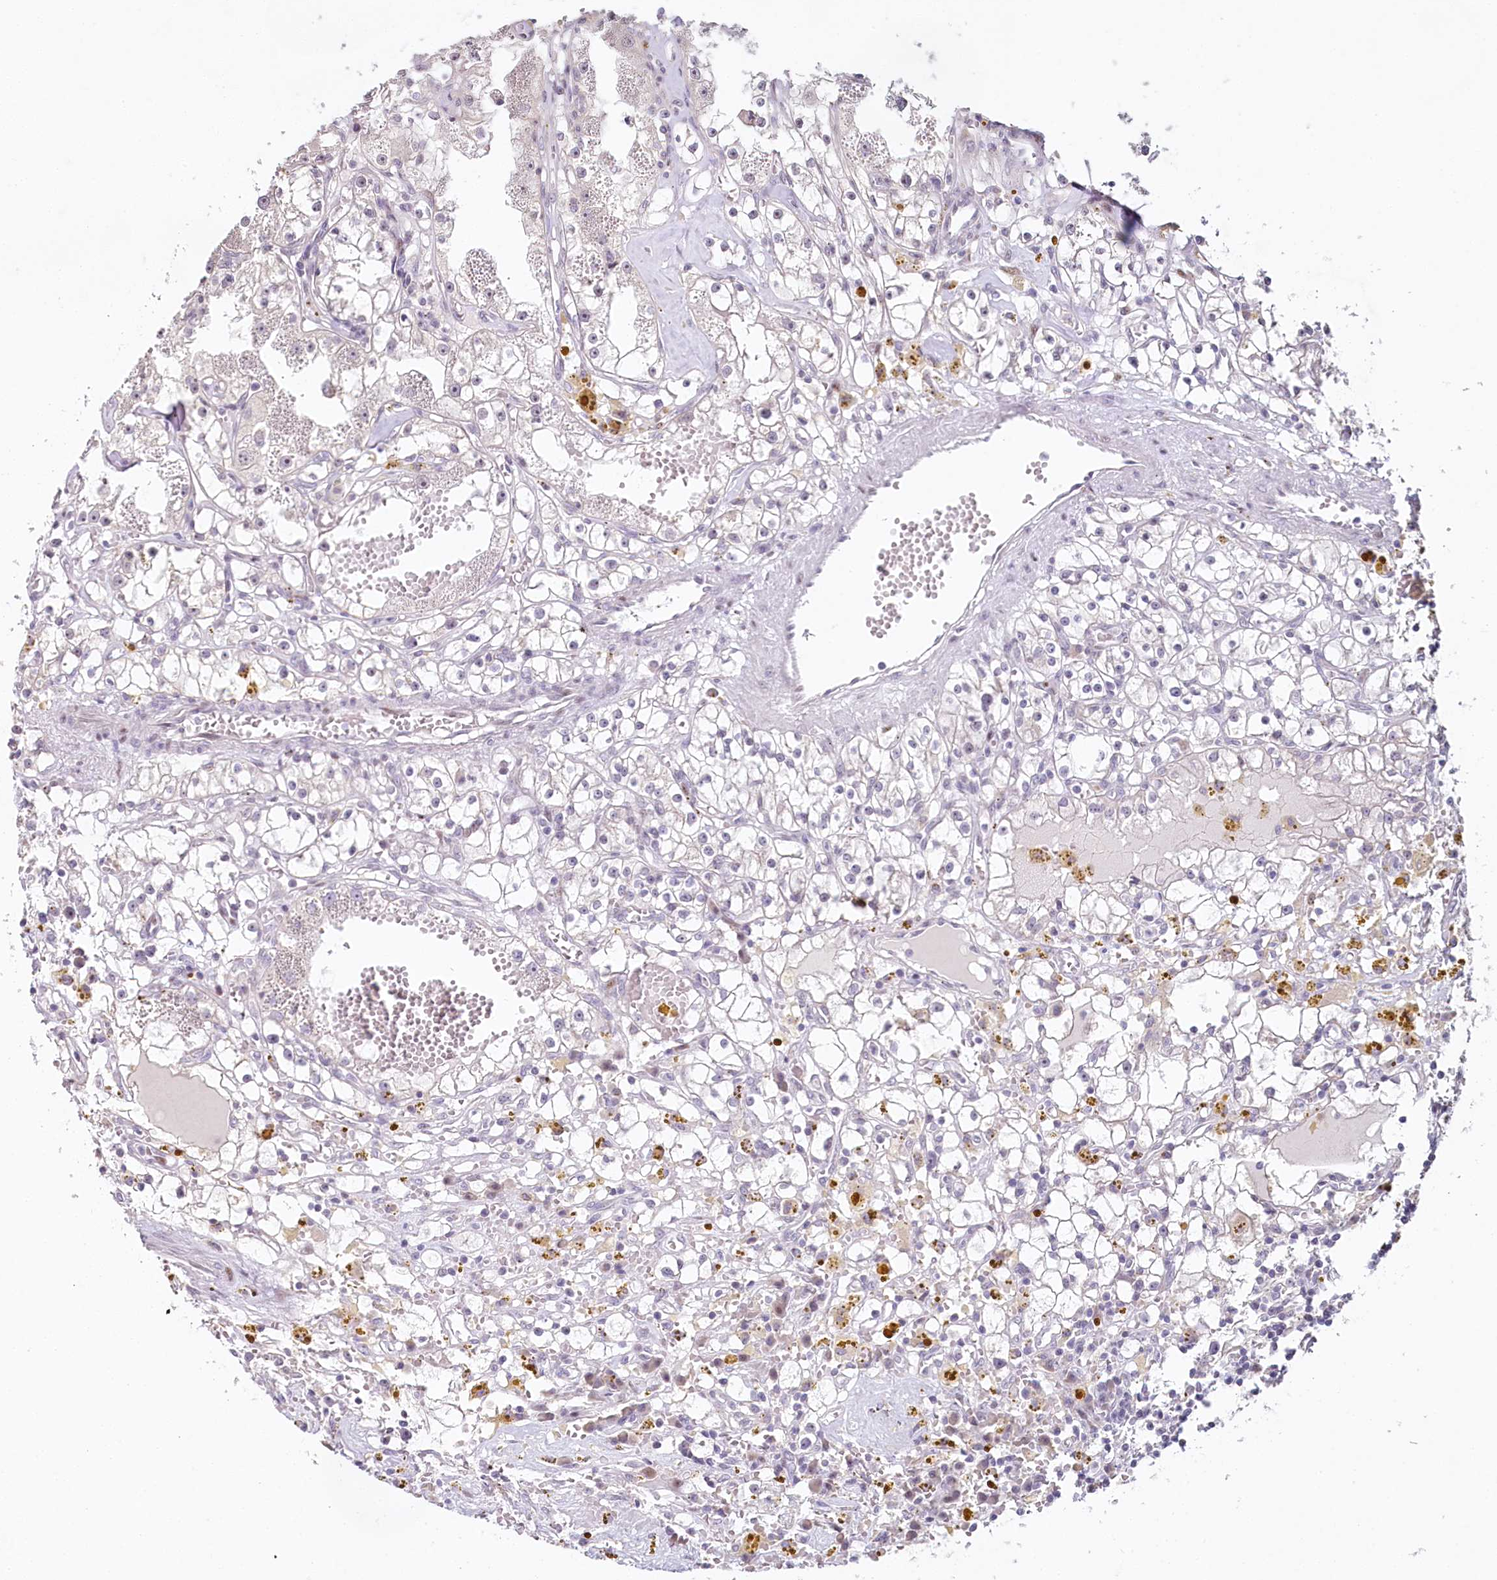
{"staining": {"intensity": "negative", "quantity": "none", "location": "none"}, "tissue": "renal cancer", "cell_type": "Tumor cells", "image_type": "cancer", "snomed": [{"axis": "morphology", "description": "Adenocarcinoma, NOS"}, {"axis": "topography", "description": "Kidney"}], "caption": "A micrograph of renal adenocarcinoma stained for a protein exhibits no brown staining in tumor cells. The staining is performed using DAB brown chromogen with nuclei counter-stained in using hematoxylin.", "gene": "HPD", "patient": {"sex": "male", "age": 56}}